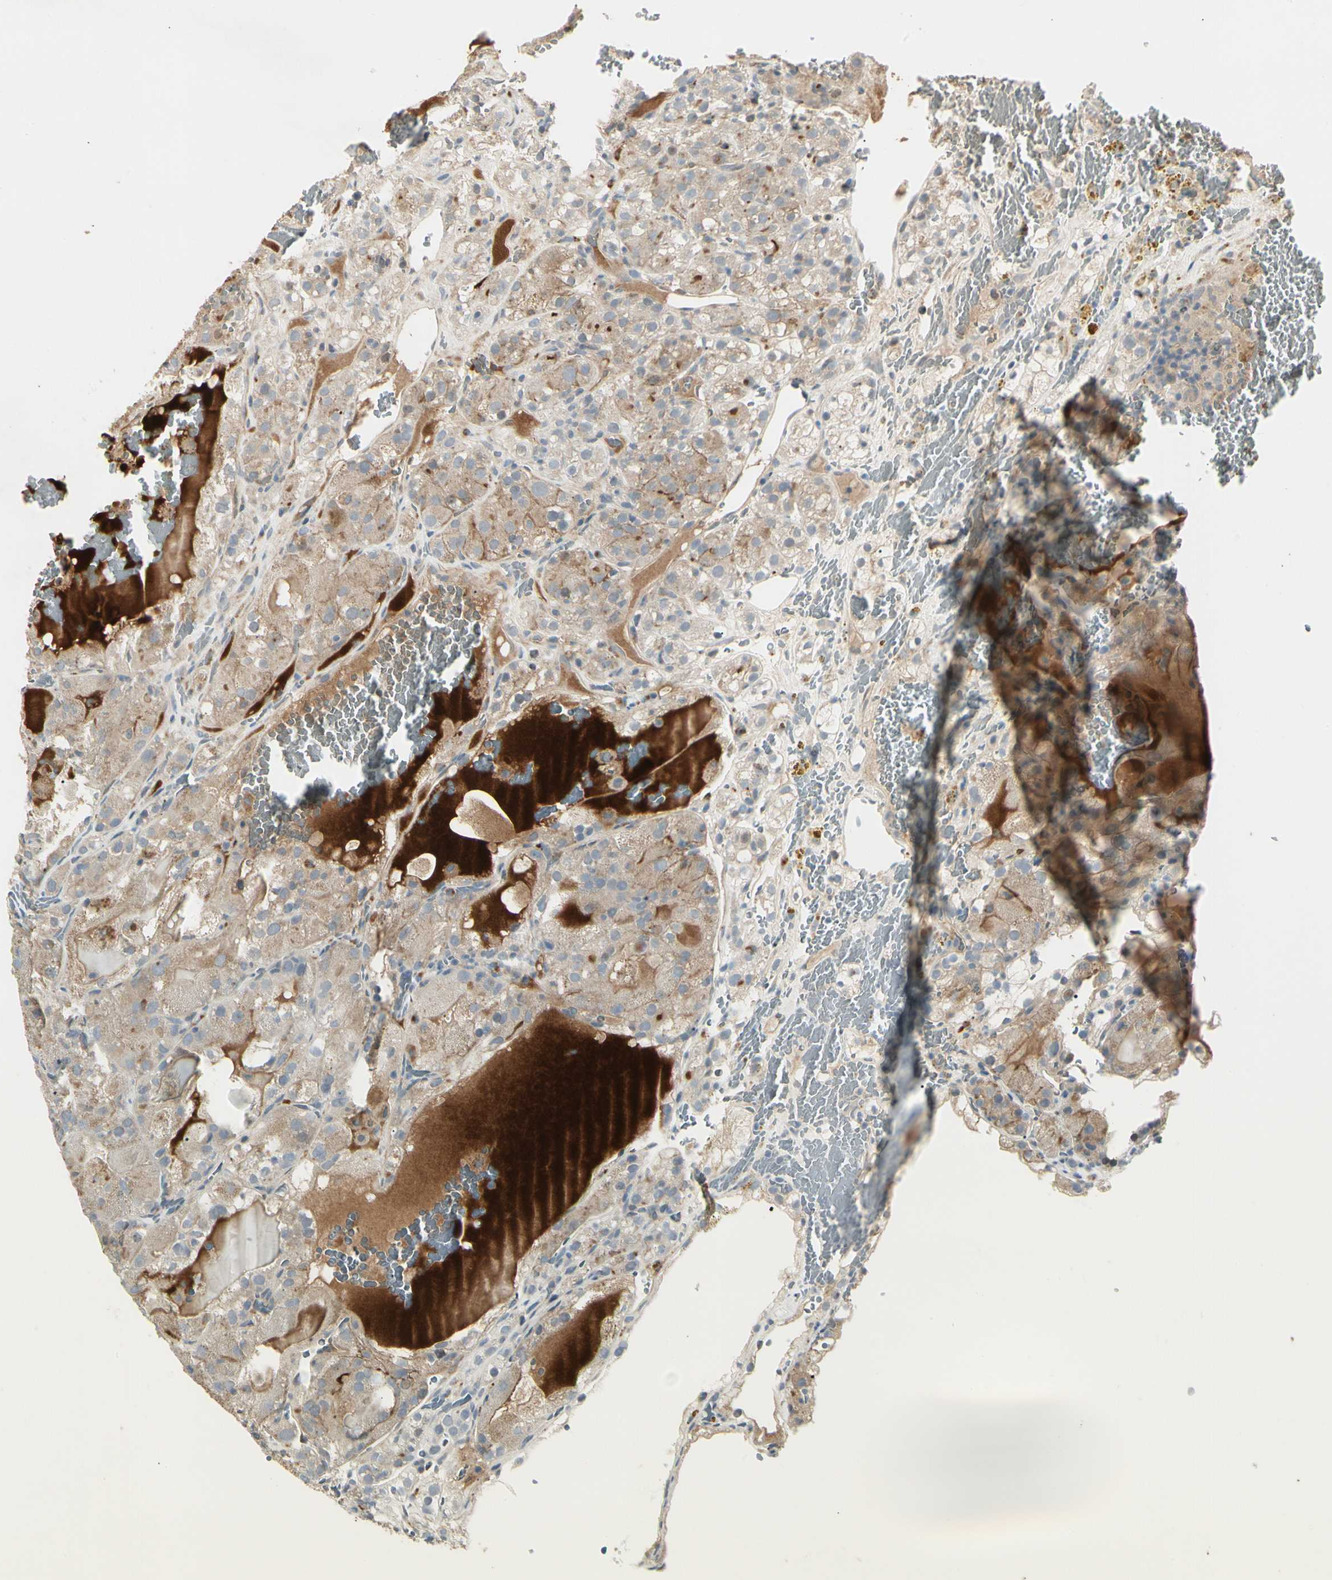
{"staining": {"intensity": "moderate", "quantity": ">75%", "location": "cytoplasmic/membranous"}, "tissue": "renal cancer", "cell_type": "Tumor cells", "image_type": "cancer", "snomed": [{"axis": "morphology", "description": "Normal tissue, NOS"}, {"axis": "morphology", "description": "Adenocarcinoma, NOS"}, {"axis": "topography", "description": "Kidney"}], "caption": "Protein staining shows moderate cytoplasmic/membranous expression in approximately >75% of tumor cells in adenocarcinoma (renal). Using DAB (brown) and hematoxylin (blue) stains, captured at high magnification using brightfield microscopy.", "gene": "SKIL", "patient": {"sex": "male", "age": 61}}